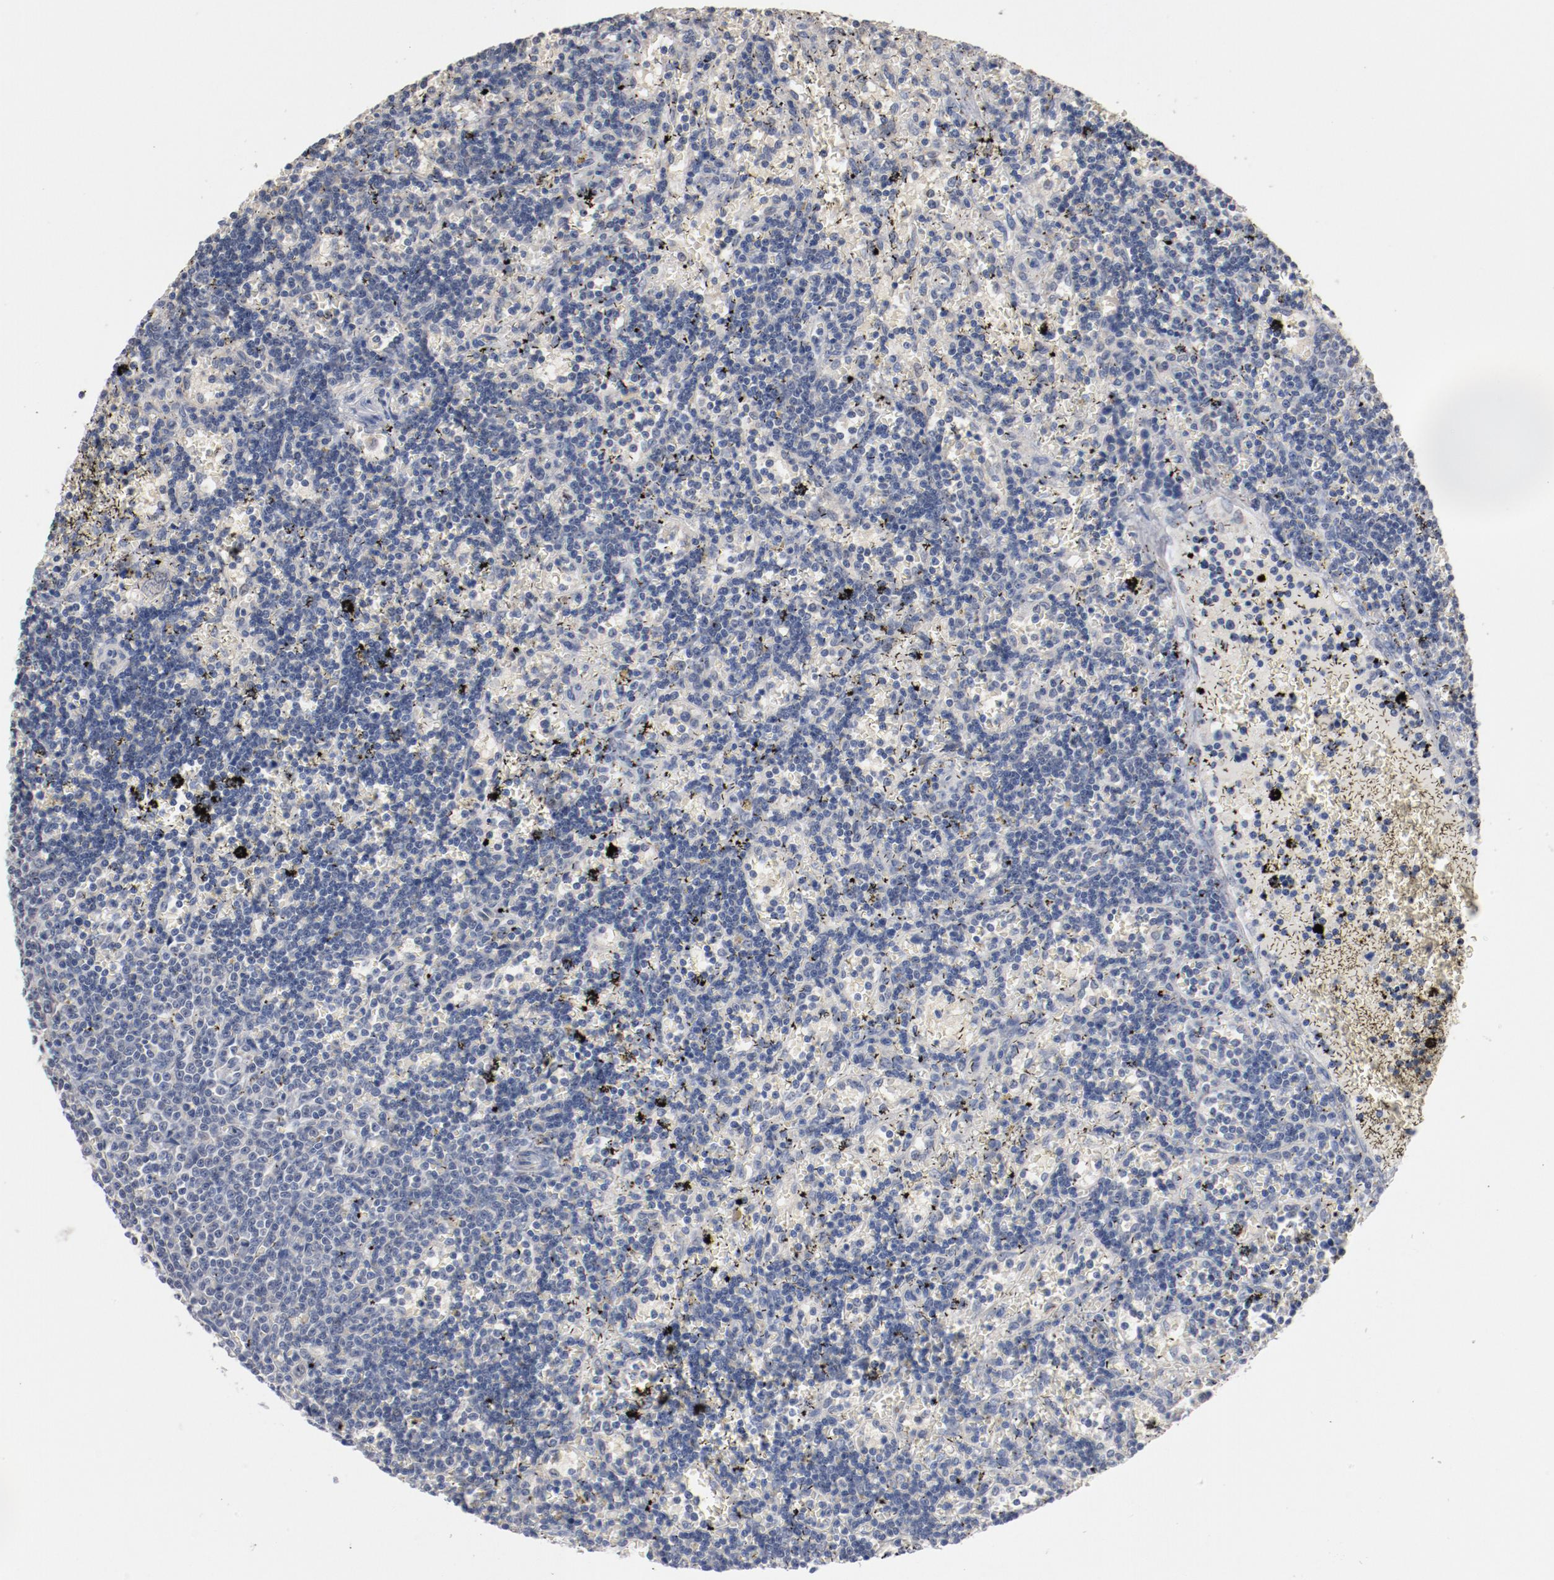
{"staining": {"intensity": "negative", "quantity": "none", "location": "none"}, "tissue": "lymphoma", "cell_type": "Tumor cells", "image_type": "cancer", "snomed": [{"axis": "morphology", "description": "Malignant lymphoma, non-Hodgkin's type, Low grade"}, {"axis": "topography", "description": "Spleen"}], "caption": "Tumor cells show no significant protein staining in low-grade malignant lymphoma, non-Hodgkin's type. (DAB IHC visualized using brightfield microscopy, high magnification).", "gene": "ERICH1", "patient": {"sex": "male", "age": 60}}